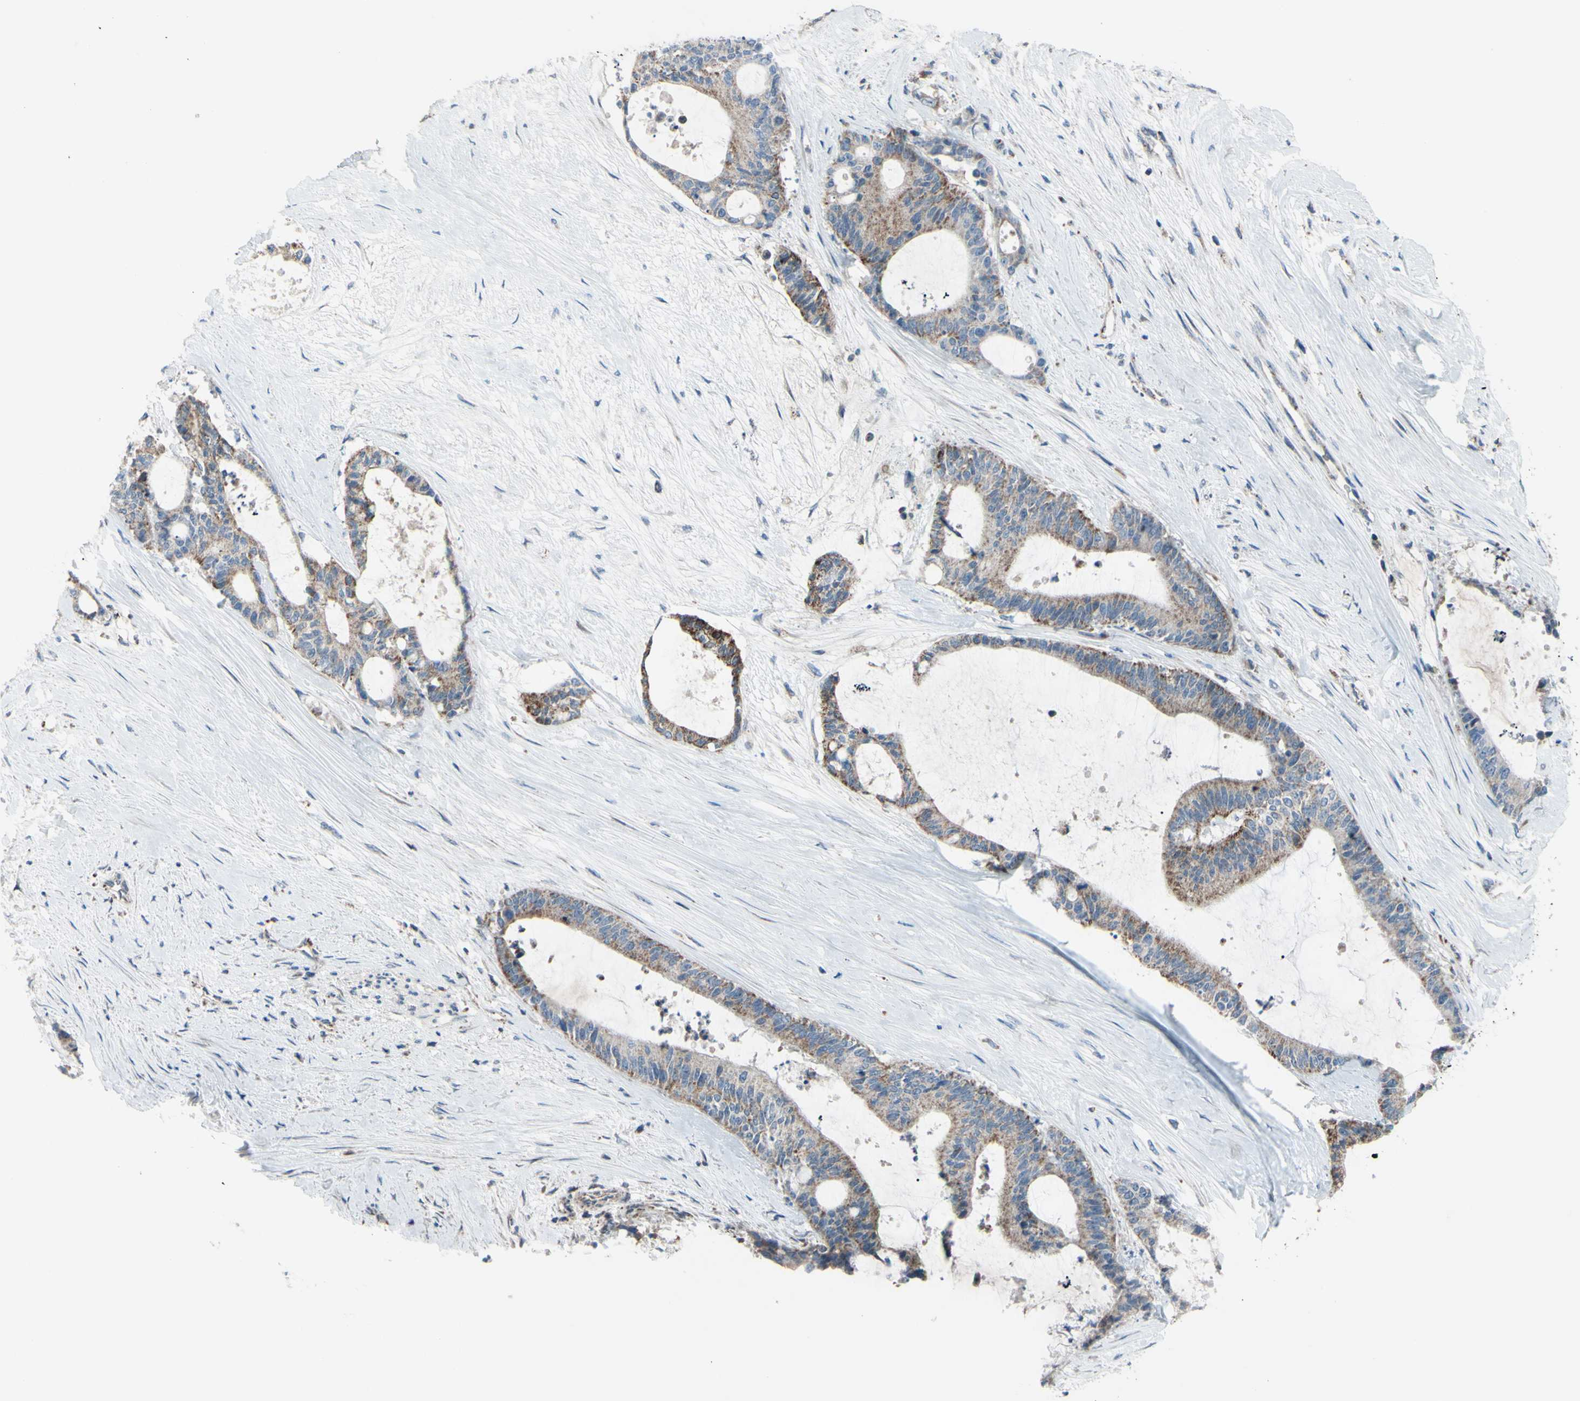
{"staining": {"intensity": "weak", "quantity": ">75%", "location": "cytoplasmic/membranous"}, "tissue": "liver cancer", "cell_type": "Tumor cells", "image_type": "cancer", "snomed": [{"axis": "morphology", "description": "Cholangiocarcinoma"}, {"axis": "topography", "description": "Liver"}], "caption": "Immunohistochemistry micrograph of liver cancer (cholangiocarcinoma) stained for a protein (brown), which reveals low levels of weak cytoplasmic/membranous positivity in about >75% of tumor cells.", "gene": "GLT8D1", "patient": {"sex": "female", "age": 73}}